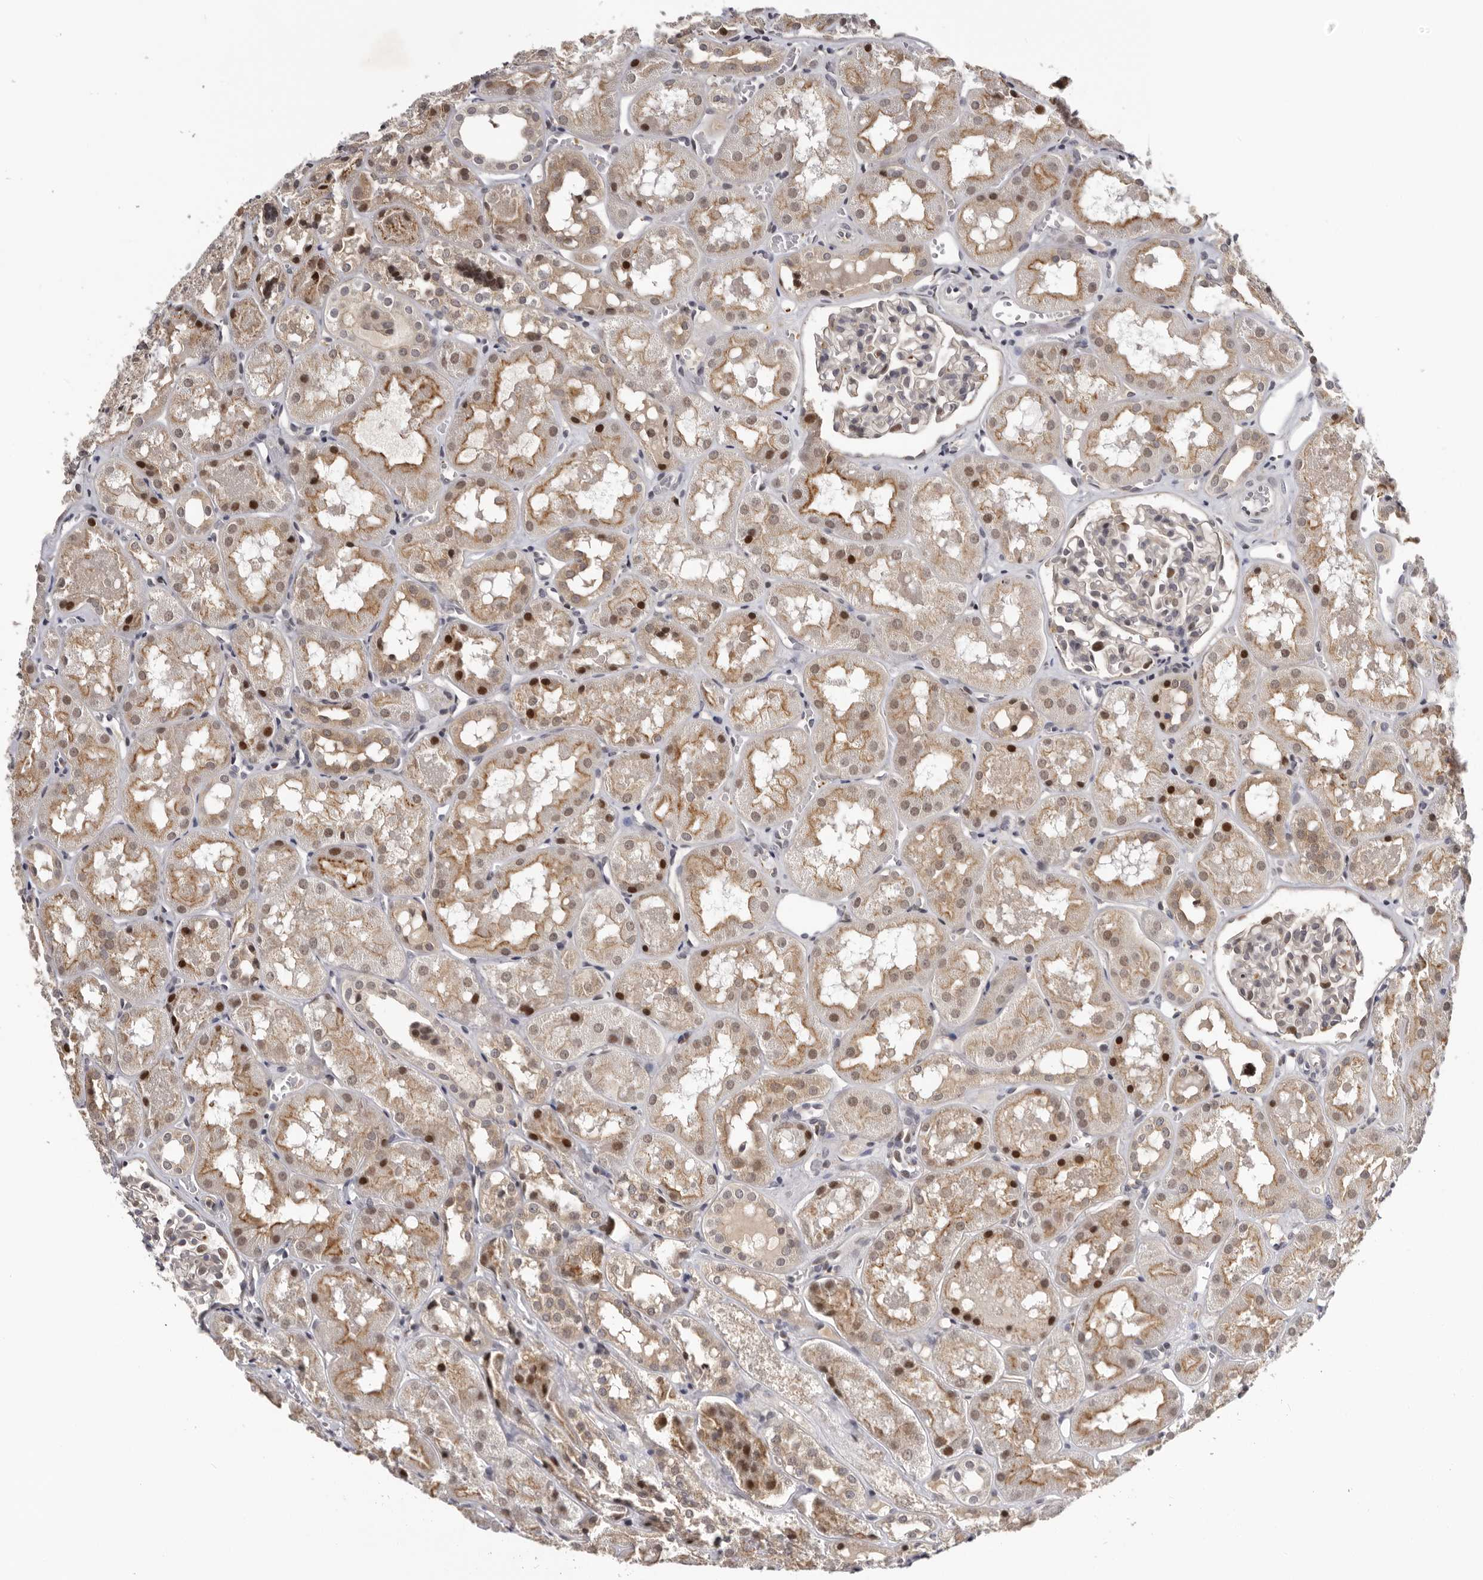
{"staining": {"intensity": "negative", "quantity": "none", "location": "none"}, "tissue": "kidney", "cell_type": "Cells in glomeruli", "image_type": "normal", "snomed": [{"axis": "morphology", "description": "Normal tissue, NOS"}, {"axis": "topography", "description": "Kidney"}], "caption": "This is an IHC micrograph of normal human kidney. There is no expression in cells in glomeruli.", "gene": "KIF2B", "patient": {"sex": "male", "age": 16}}